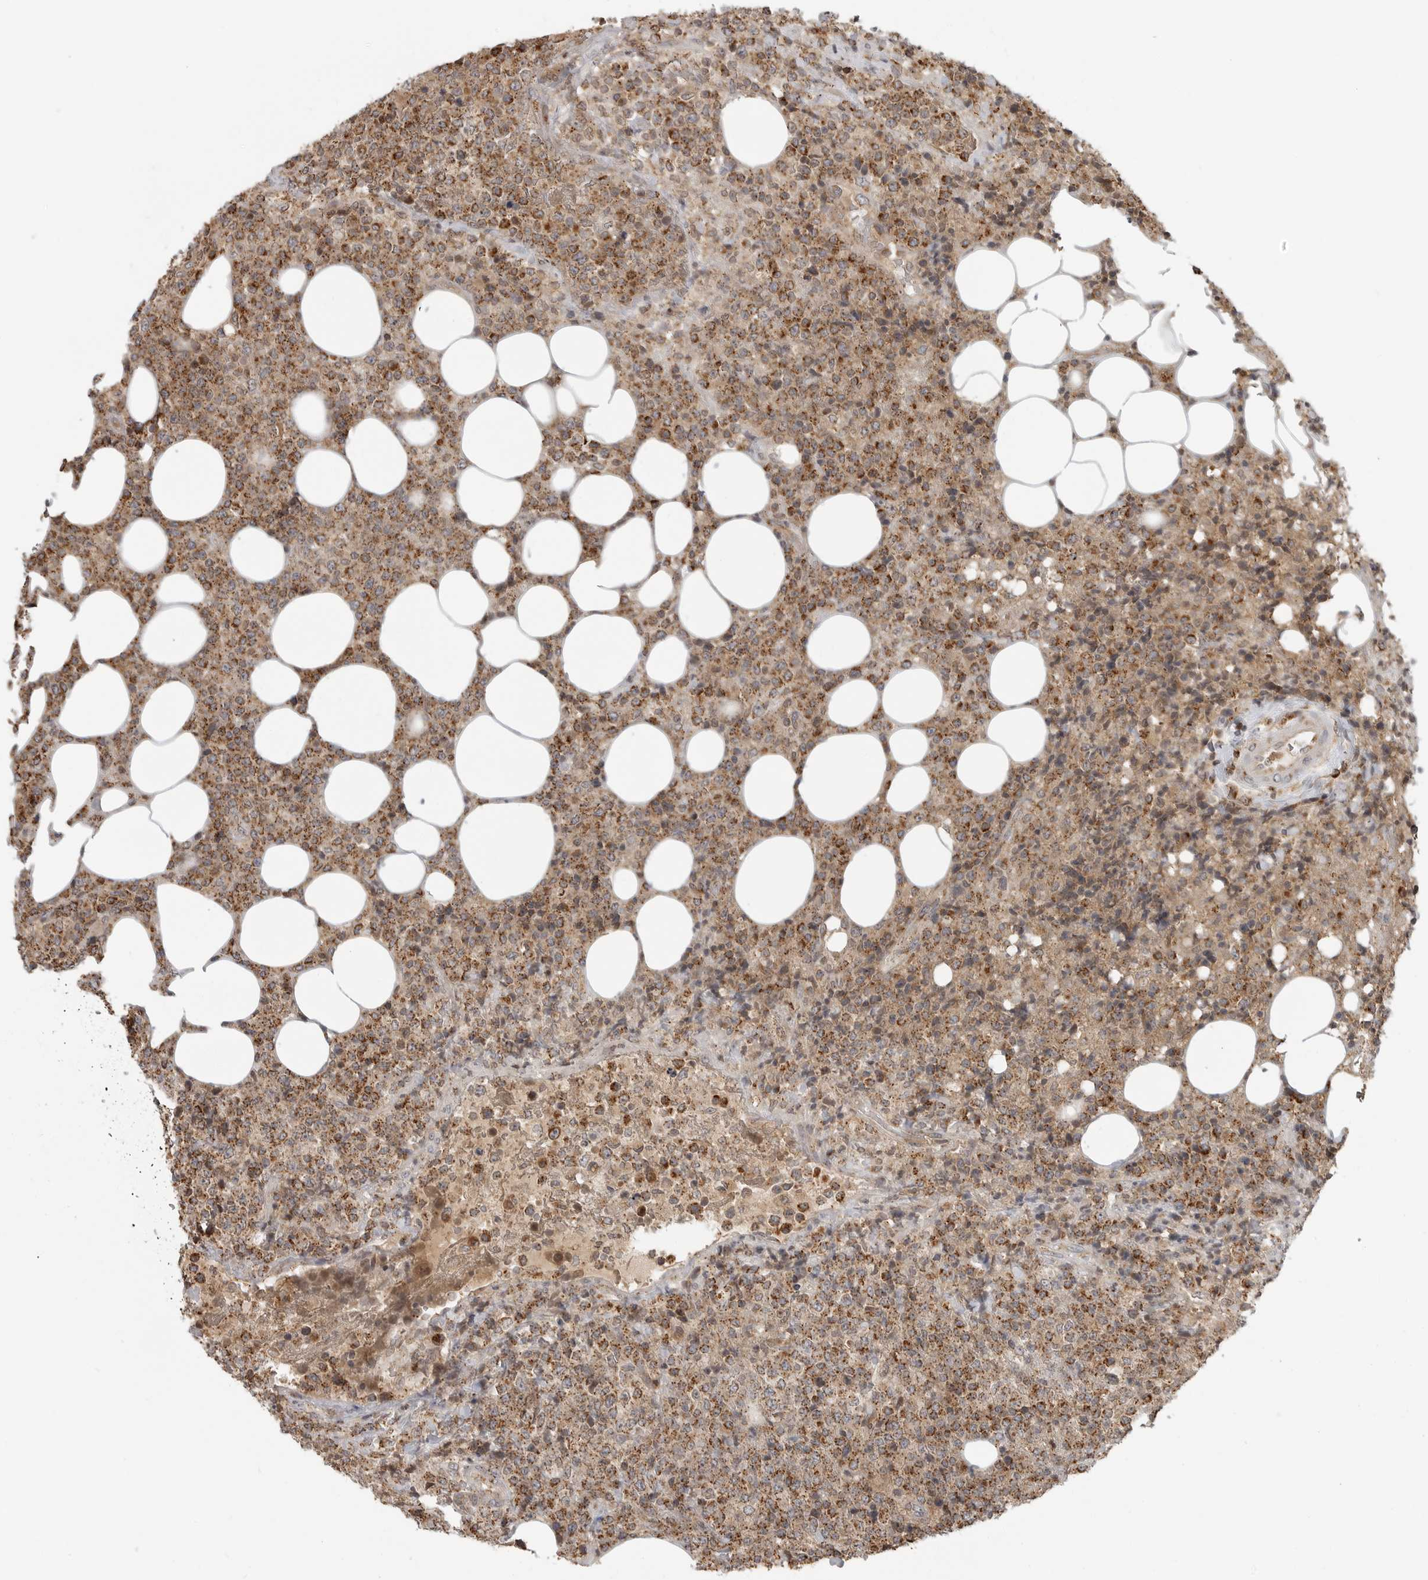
{"staining": {"intensity": "moderate", "quantity": ">75%", "location": "cytoplasmic/membranous"}, "tissue": "lymphoma", "cell_type": "Tumor cells", "image_type": "cancer", "snomed": [{"axis": "morphology", "description": "Malignant lymphoma, non-Hodgkin's type, High grade"}, {"axis": "topography", "description": "Lymph node"}], "caption": "Immunohistochemical staining of high-grade malignant lymphoma, non-Hodgkin's type demonstrates medium levels of moderate cytoplasmic/membranous protein staining in approximately >75% of tumor cells.", "gene": "COPA", "patient": {"sex": "male", "age": 13}}